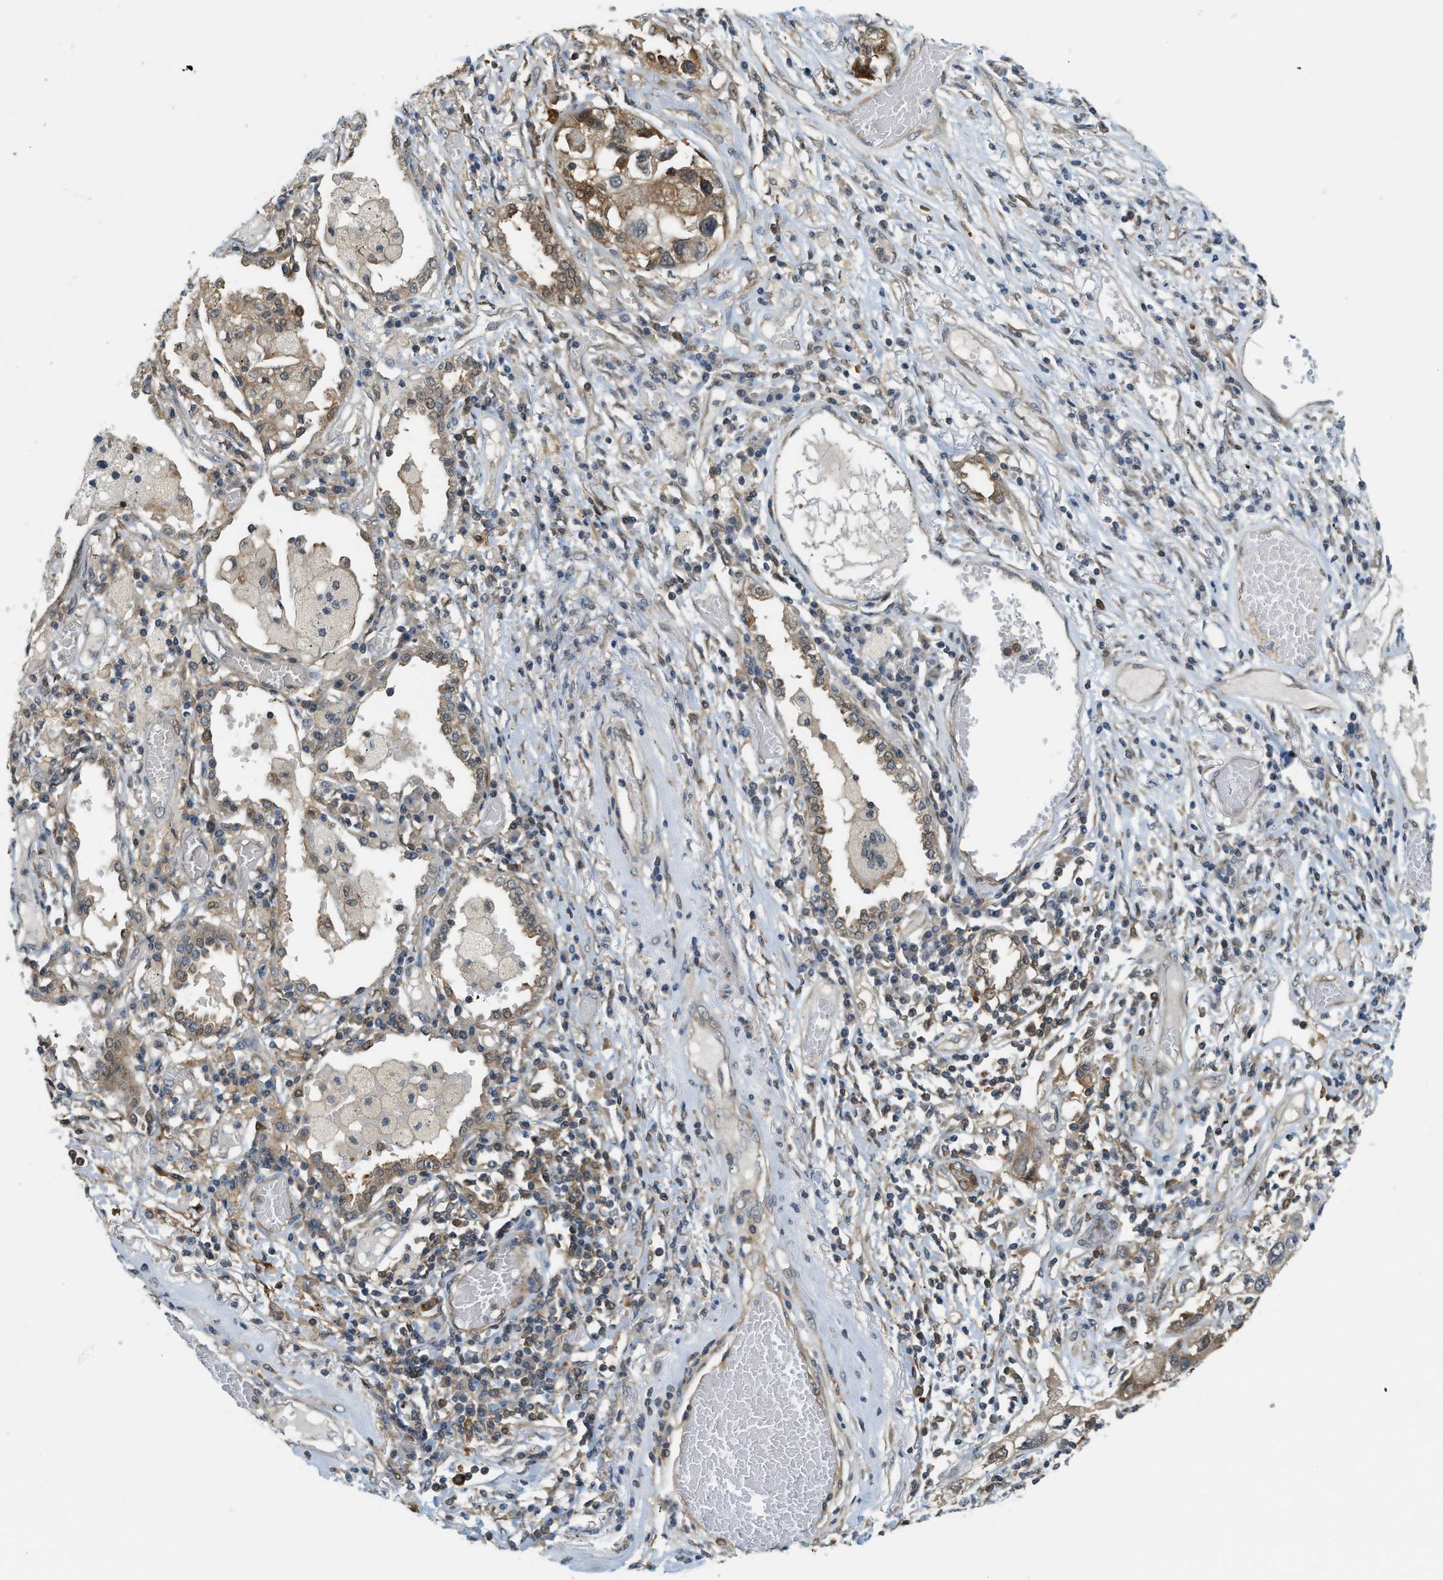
{"staining": {"intensity": "weak", "quantity": ">75%", "location": "cytoplasmic/membranous"}, "tissue": "lung cancer", "cell_type": "Tumor cells", "image_type": "cancer", "snomed": [{"axis": "morphology", "description": "Squamous cell carcinoma, NOS"}, {"axis": "topography", "description": "Lung"}], "caption": "High-magnification brightfield microscopy of squamous cell carcinoma (lung) stained with DAB (3,3'-diaminobenzidine) (brown) and counterstained with hematoxylin (blue). tumor cells exhibit weak cytoplasmic/membranous staining is present in approximately>75% of cells.", "gene": "PDCL3", "patient": {"sex": "male", "age": 71}}